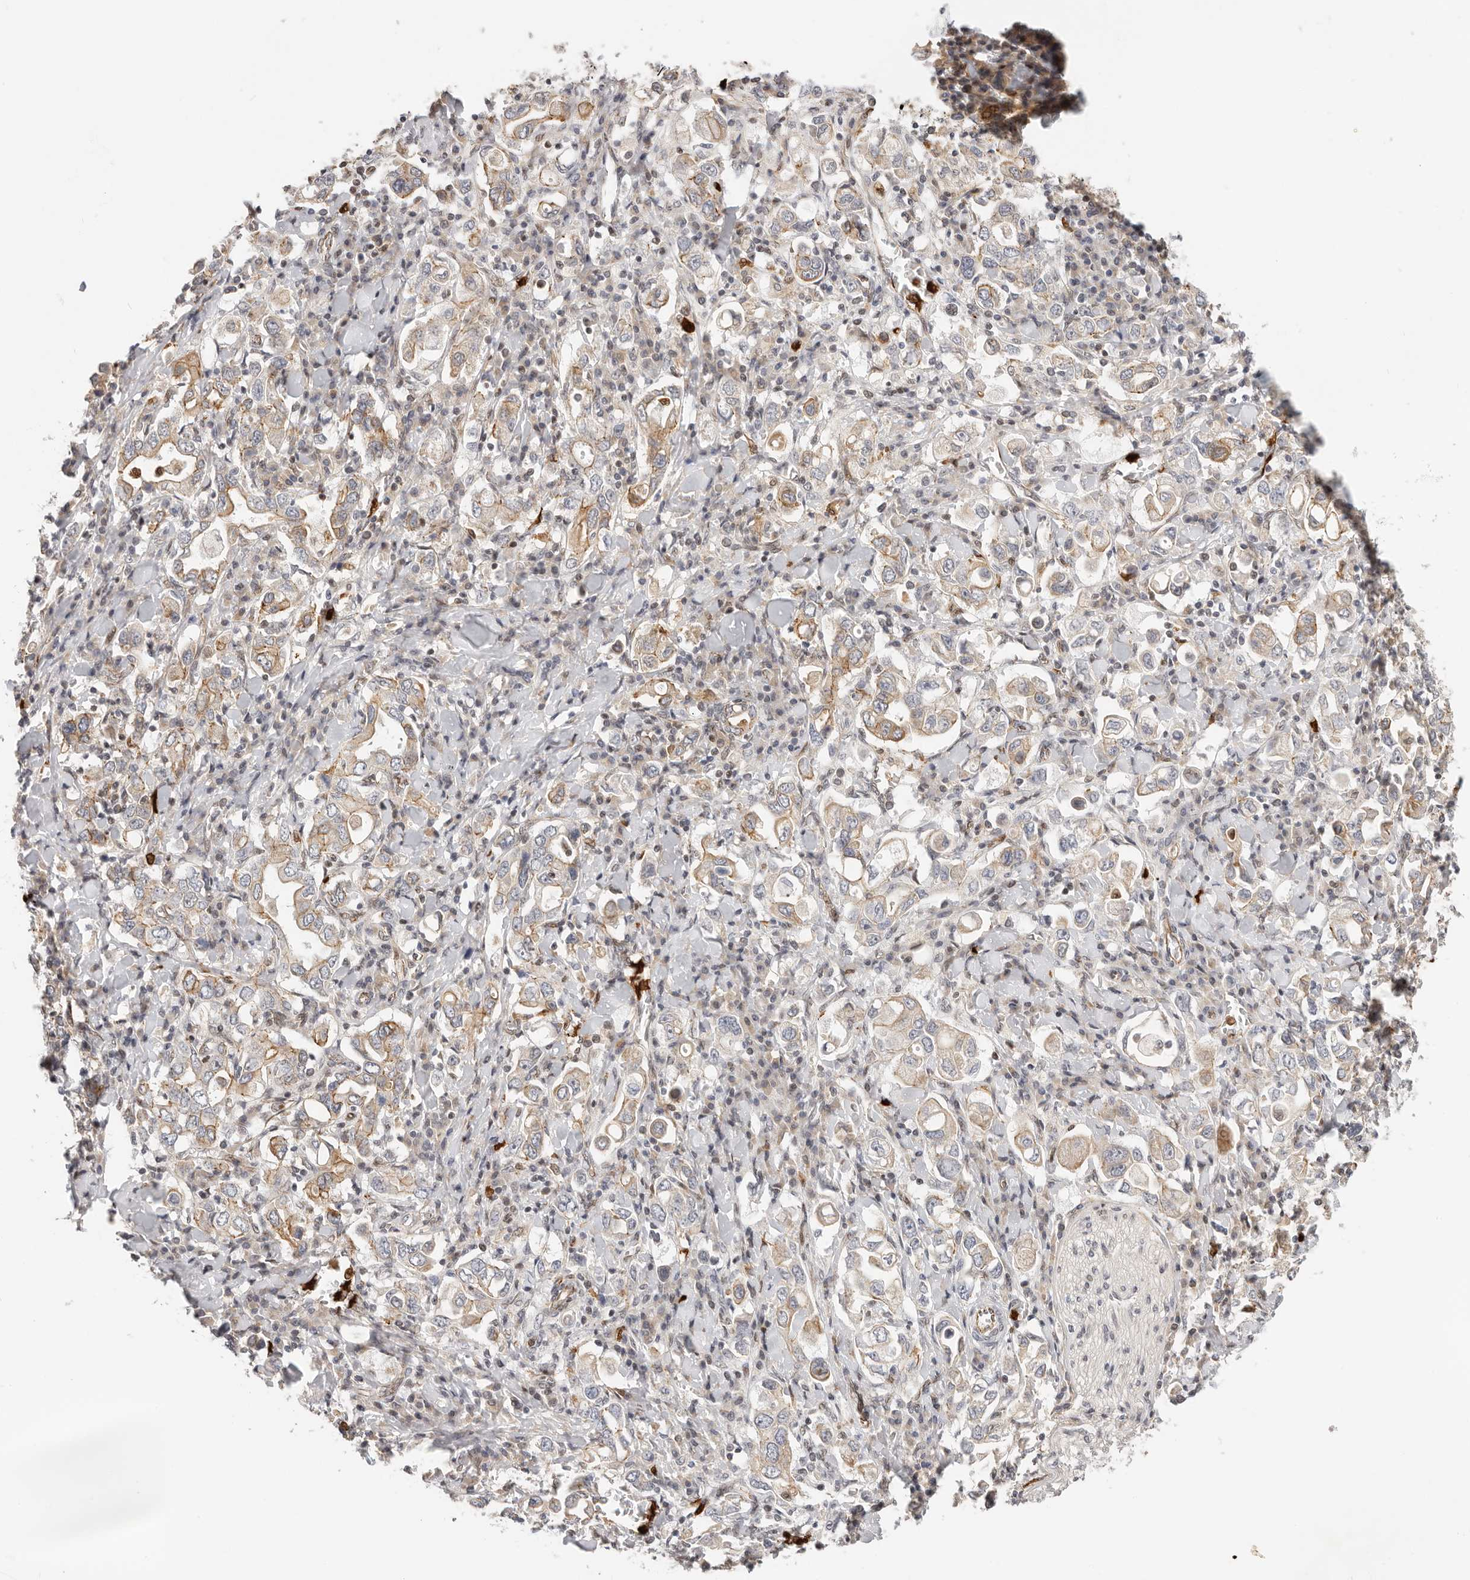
{"staining": {"intensity": "weak", "quantity": "25%-75%", "location": "cytoplasmic/membranous"}, "tissue": "stomach cancer", "cell_type": "Tumor cells", "image_type": "cancer", "snomed": [{"axis": "morphology", "description": "Adenocarcinoma, NOS"}, {"axis": "topography", "description": "Stomach, upper"}], "caption": "This micrograph reveals IHC staining of human stomach cancer (adenocarcinoma), with low weak cytoplasmic/membranous positivity in about 25%-75% of tumor cells.", "gene": "AFDN", "patient": {"sex": "male", "age": 62}}